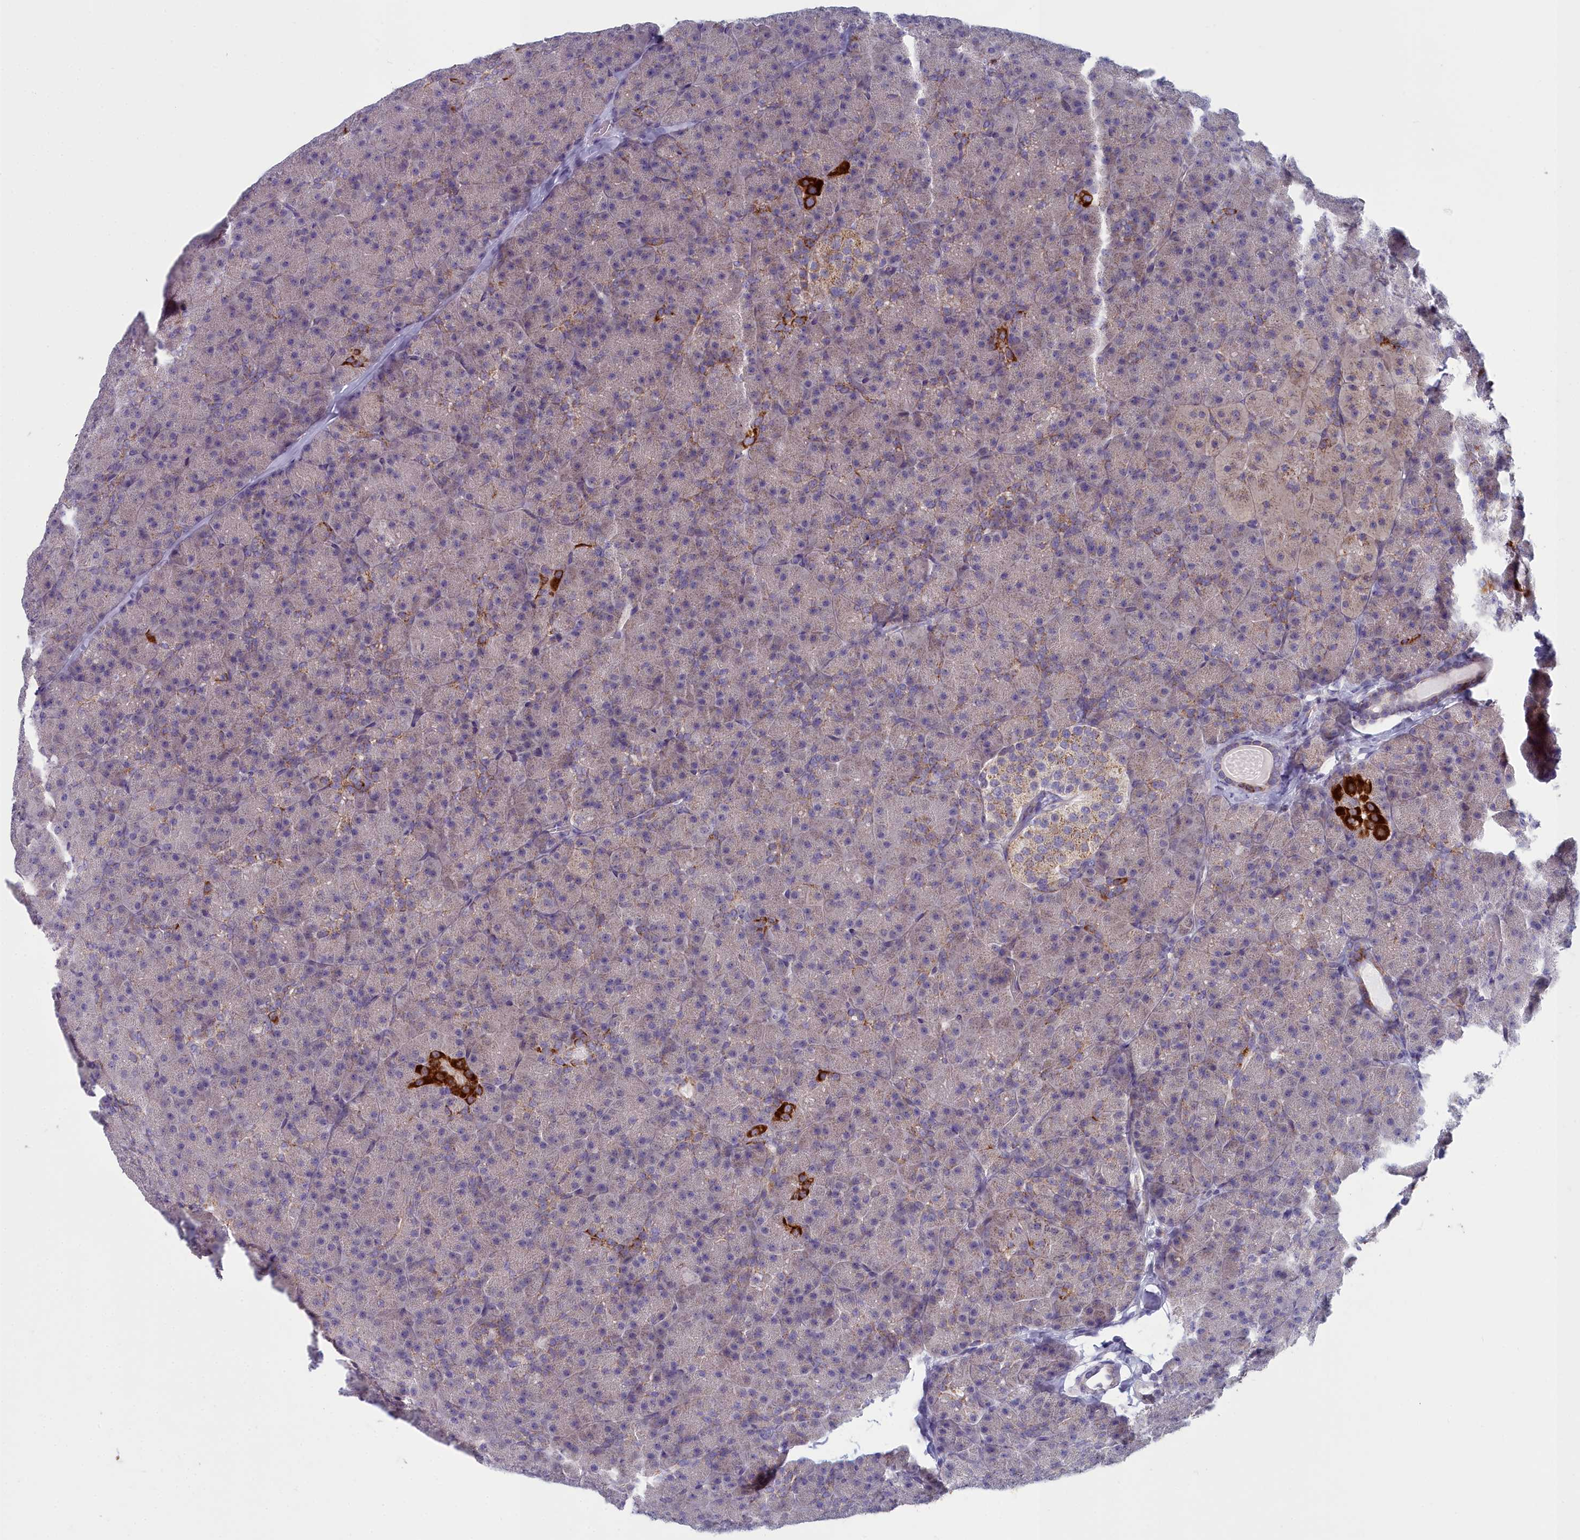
{"staining": {"intensity": "strong", "quantity": "<25%", "location": "cytoplasmic/membranous"}, "tissue": "pancreas", "cell_type": "Exocrine glandular cells", "image_type": "normal", "snomed": [{"axis": "morphology", "description": "Normal tissue, NOS"}, {"axis": "topography", "description": "Pancreas"}], "caption": "This is a histology image of immunohistochemistry (IHC) staining of normal pancreas, which shows strong expression in the cytoplasmic/membranous of exocrine glandular cells.", "gene": "INSYN2A", "patient": {"sex": "male", "age": 36}}